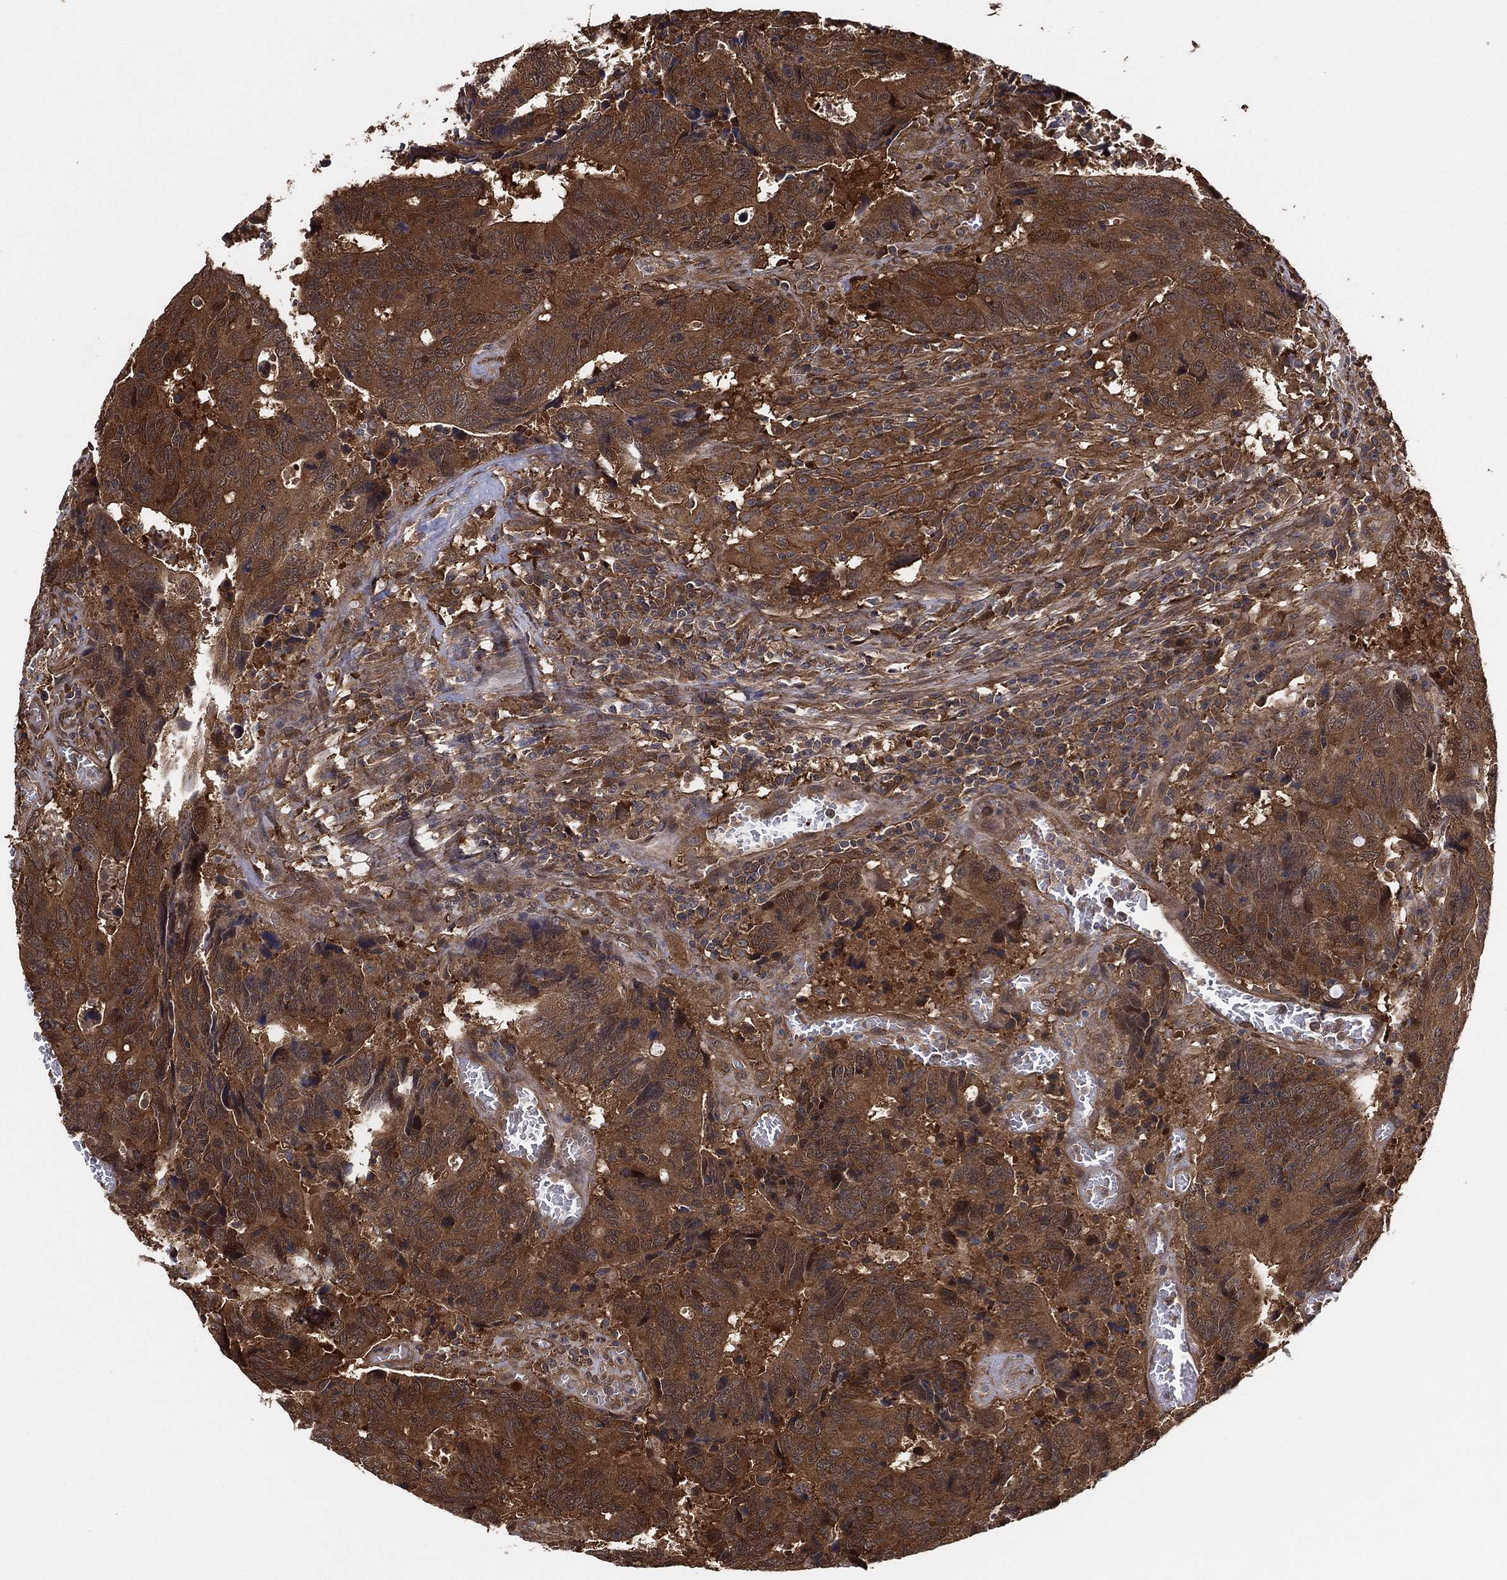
{"staining": {"intensity": "strong", "quantity": ">75%", "location": "cytoplasmic/membranous"}, "tissue": "colorectal cancer", "cell_type": "Tumor cells", "image_type": "cancer", "snomed": [{"axis": "morphology", "description": "Adenocarcinoma, NOS"}, {"axis": "topography", "description": "Colon"}], "caption": "Immunohistochemistry image of neoplastic tissue: human adenocarcinoma (colorectal) stained using immunohistochemistry demonstrates high levels of strong protein expression localized specifically in the cytoplasmic/membranous of tumor cells, appearing as a cytoplasmic/membranous brown color.", "gene": "PSMG4", "patient": {"sex": "female", "age": 77}}